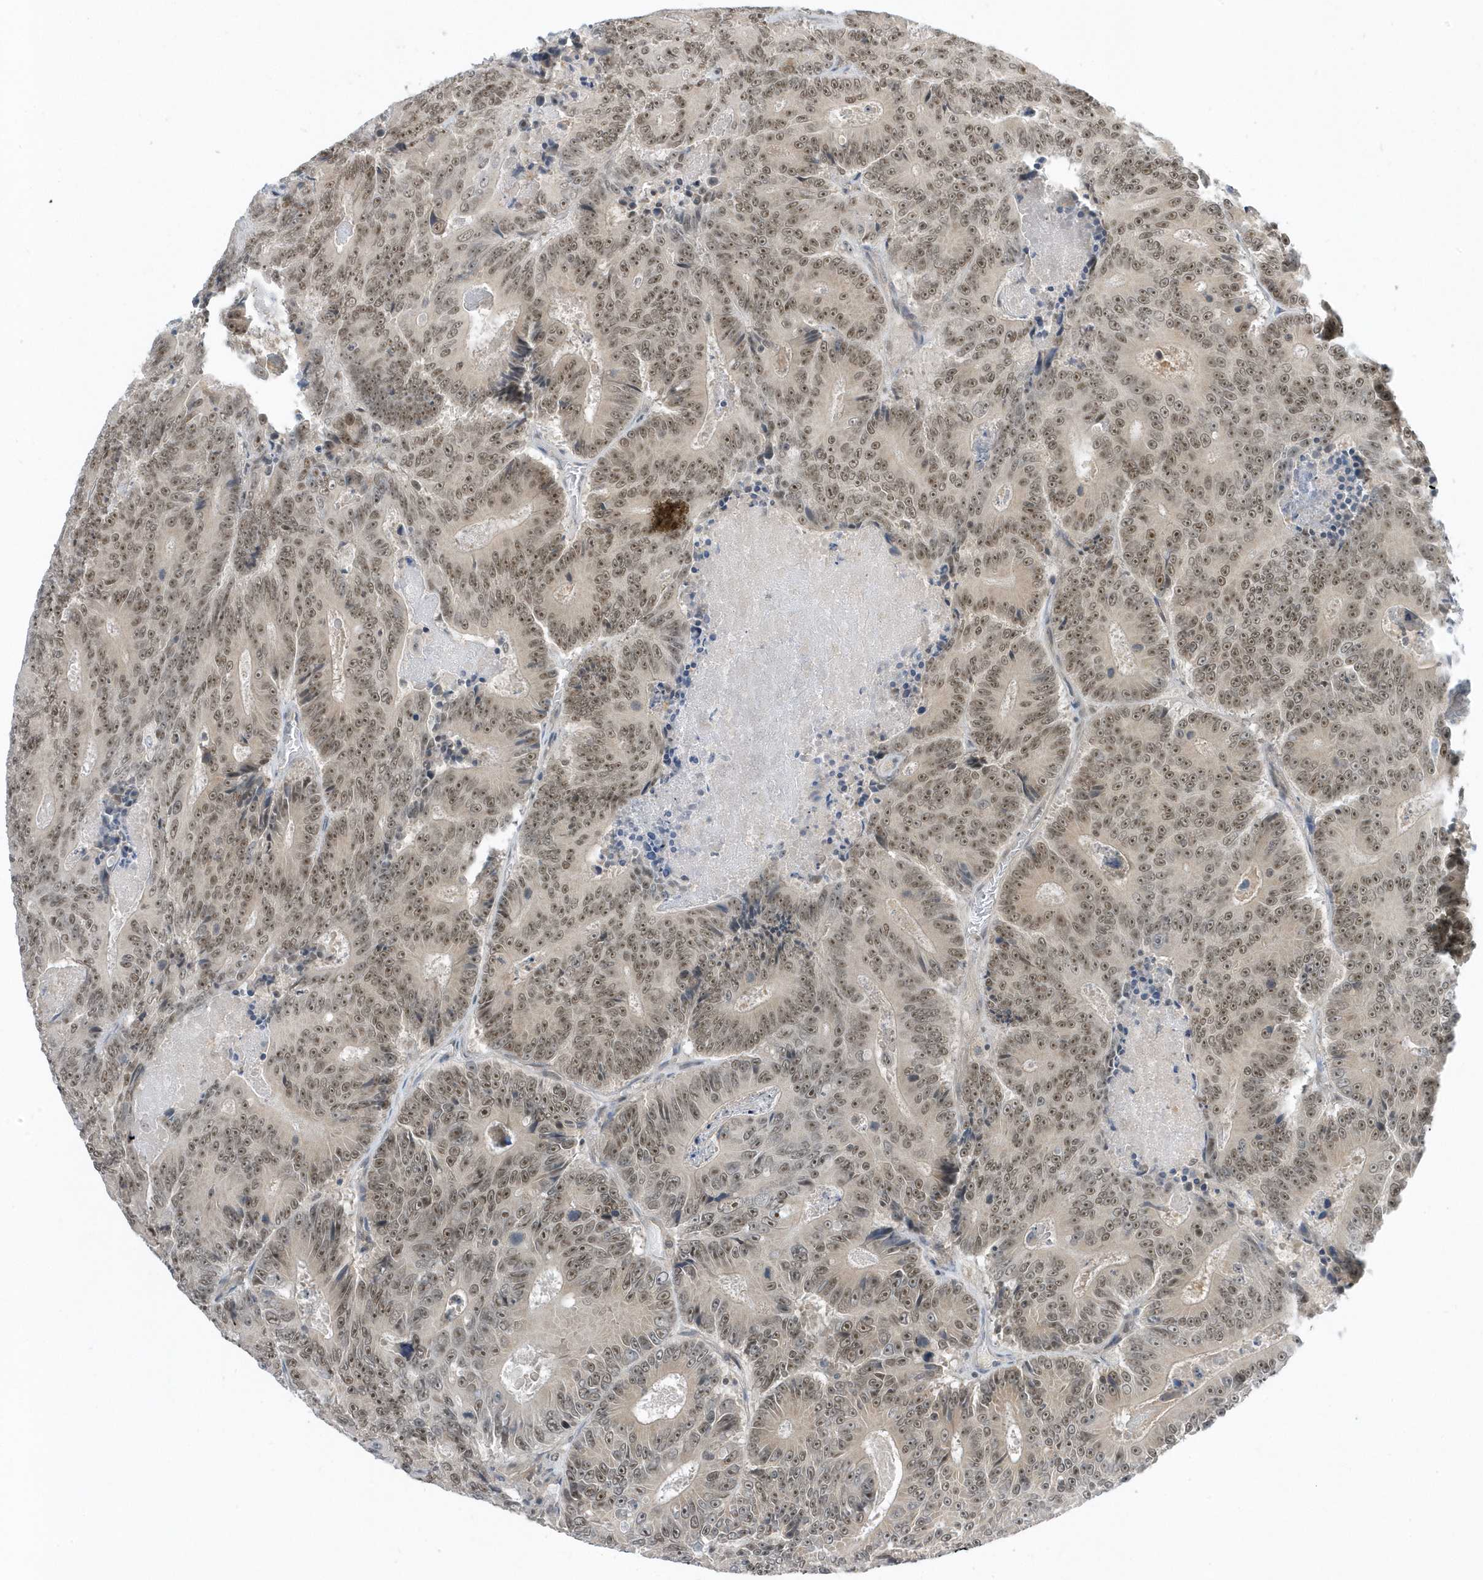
{"staining": {"intensity": "moderate", "quantity": ">75%", "location": "nuclear"}, "tissue": "colorectal cancer", "cell_type": "Tumor cells", "image_type": "cancer", "snomed": [{"axis": "morphology", "description": "Adenocarcinoma, NOS"}, {"axis": "topography", "description": "Colon"}], "caption": "This photomicrograph exhibits colorectal adenocarcinoma stained with immunohistochemistry to label a protein in brown. The nuclear of tumor cells show moderate positivity for the protein. Nuclei are counter-stained blue.", "gene": "ZNF740", "patient": {"sex": "male", "age": 83}}